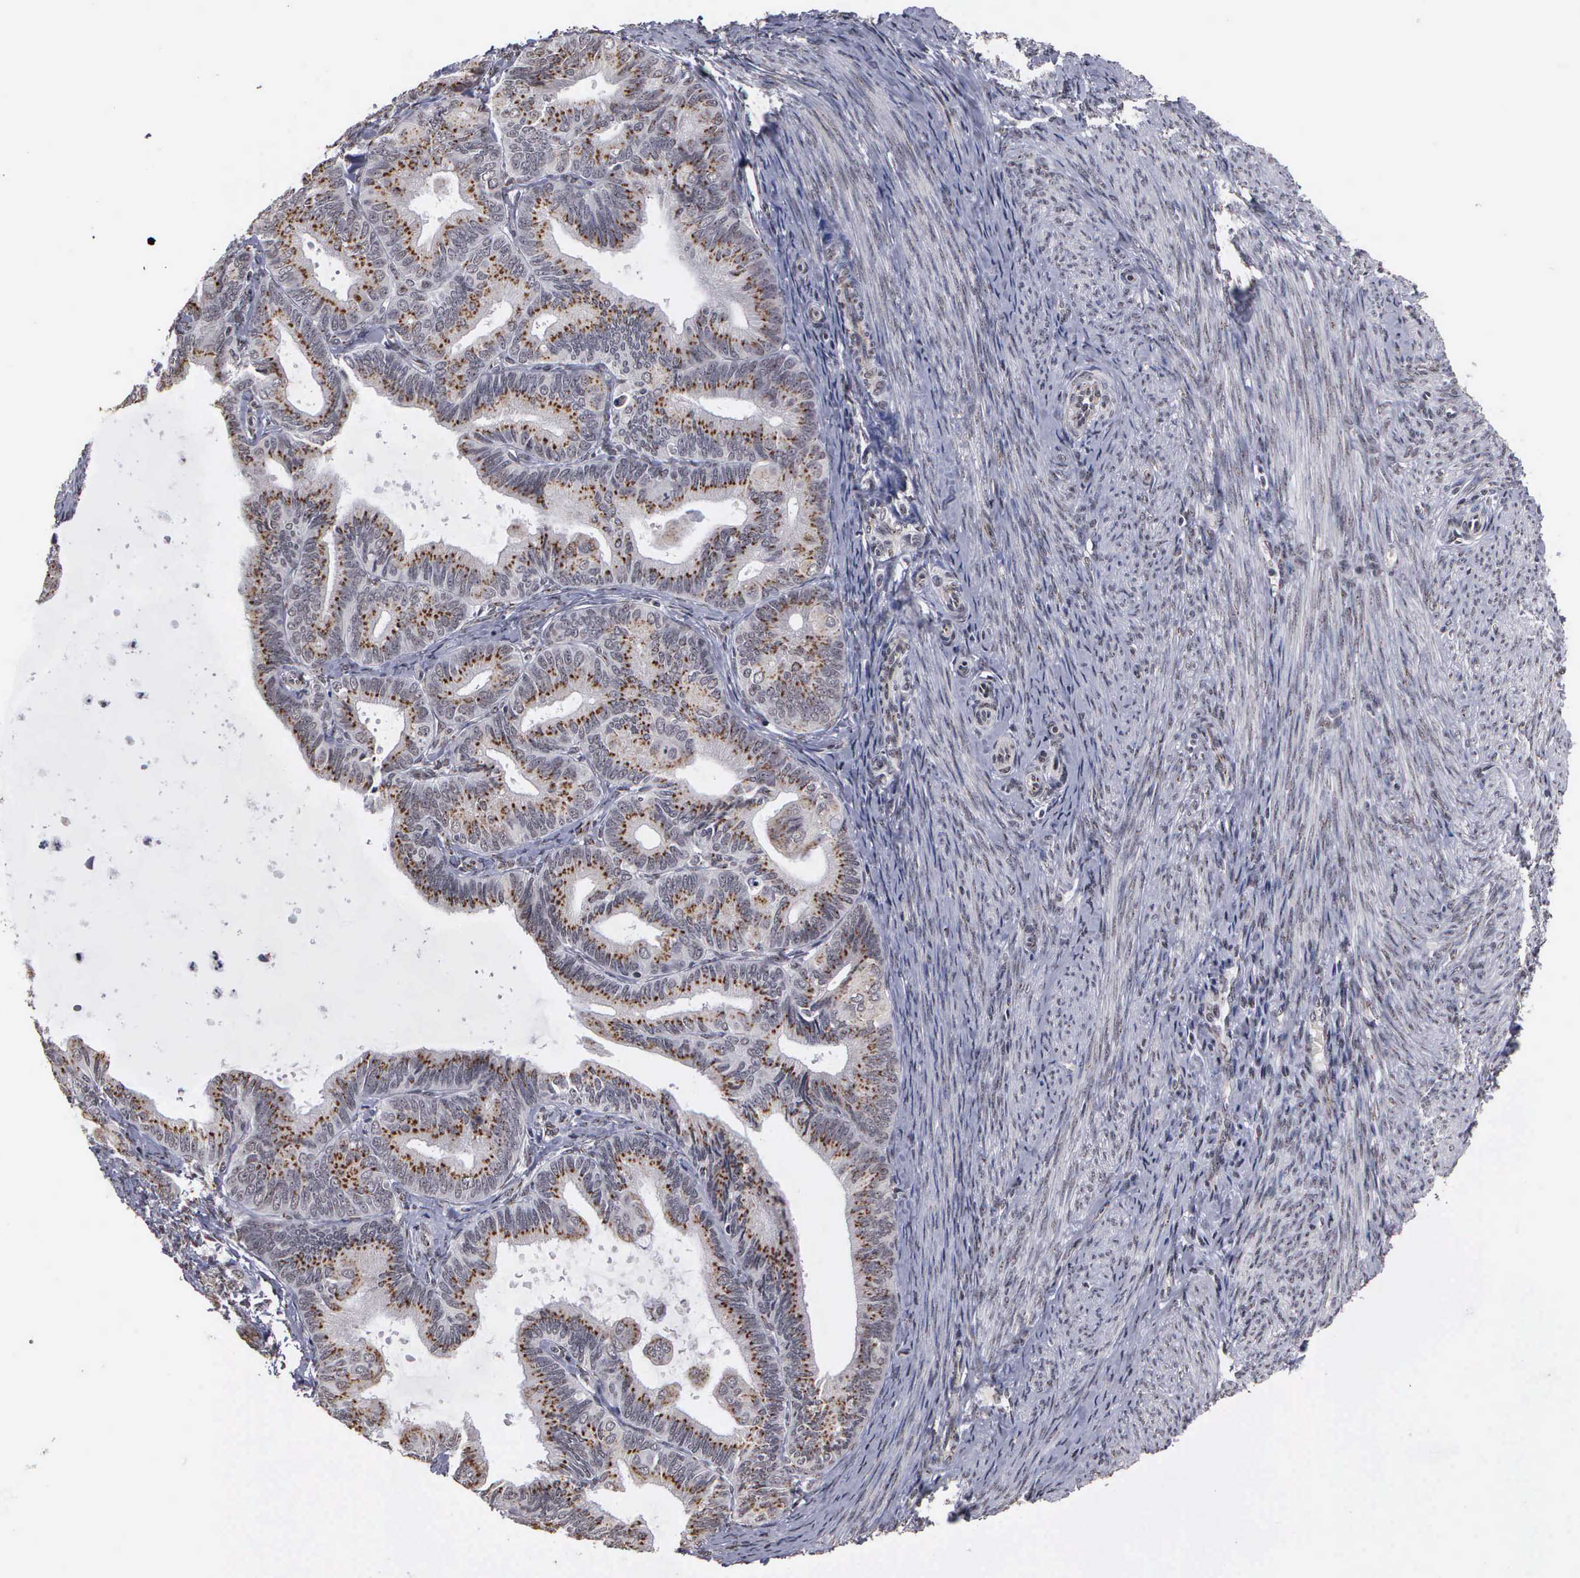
{"staining": {"intensity": "strong", "quantity": ">75%", "location": "cytoplasmic/membranous"}, "tissue": "endometrial cancer", "cell_type": "Tumor cells", "image_type": "cancer", "snomed": [{"axis": "morphology", "description": "Adenocarcinoma, NOS"}, {"axis": "topography", "description": "Endometrium"}], "caption": "Protein analysis of adenocarcinoma (endometrial) tissue displays strong cytoplasmic/membranous expression in about >75% of tumor cells.", "gene": "GTF2A1", "patient": {"sex": "female", "age": 63}}